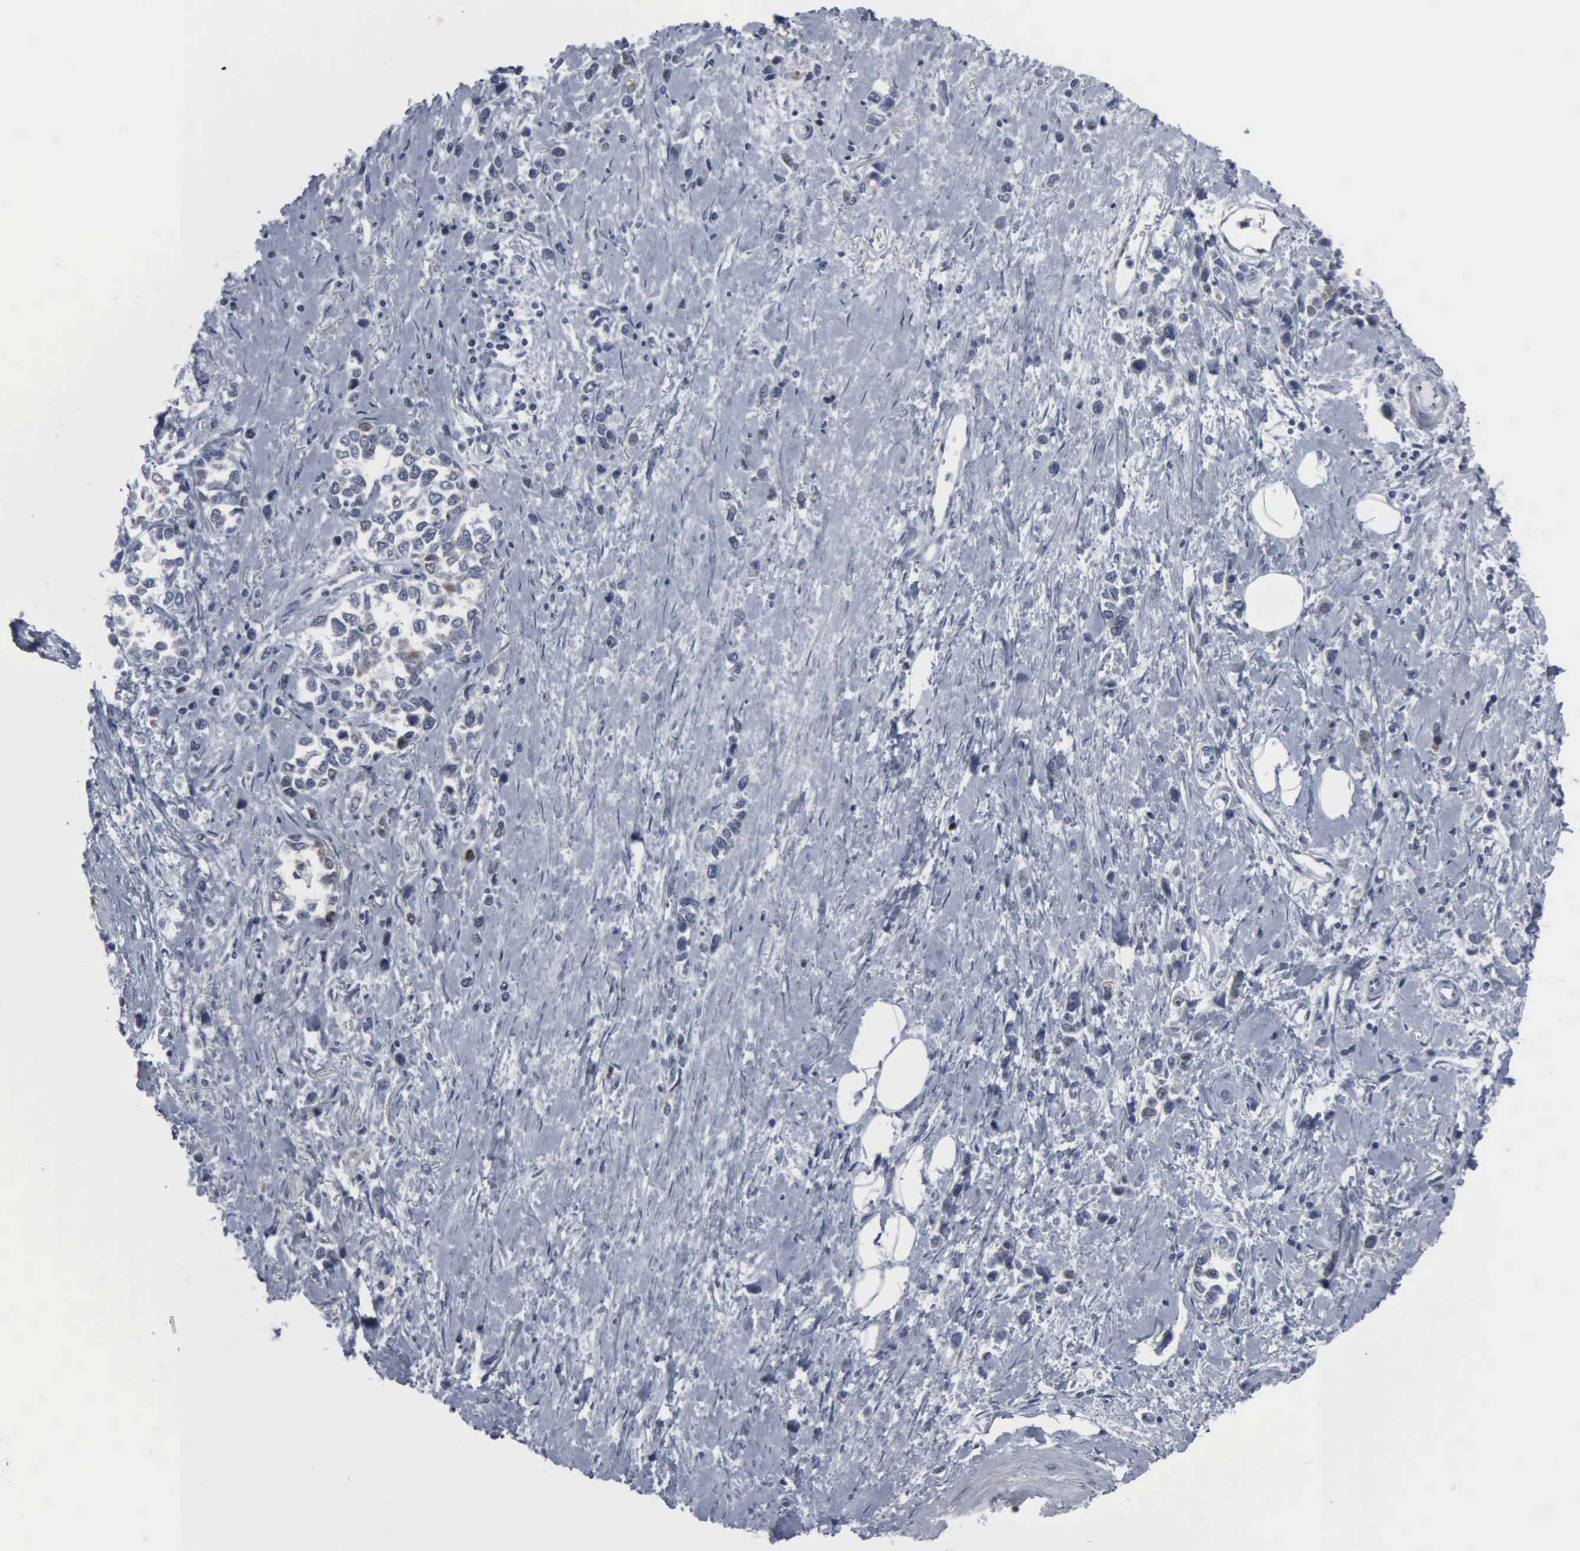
{"staining": {"intensity": "negative", "quantity": "none", "location": "none"}, "tissue": "stomach cancer", "cell_type": "Tumor cells", "image_type": "cancer", "snomed": [{"axis": "morphology", "description": "Adenocarcinoma, NOS"}, {"axis": "topography", "description": "Stomach, upper"}], "caption": "Immunohistochemistry image of neoplastic tissue: human stomach cancer stained with DAB (3,3'-diaminobenzidine) demonstrates no significant protein staining in tumor cells.", "gene": "CCND3", "patient": {"sex": "male", "age": 76}}